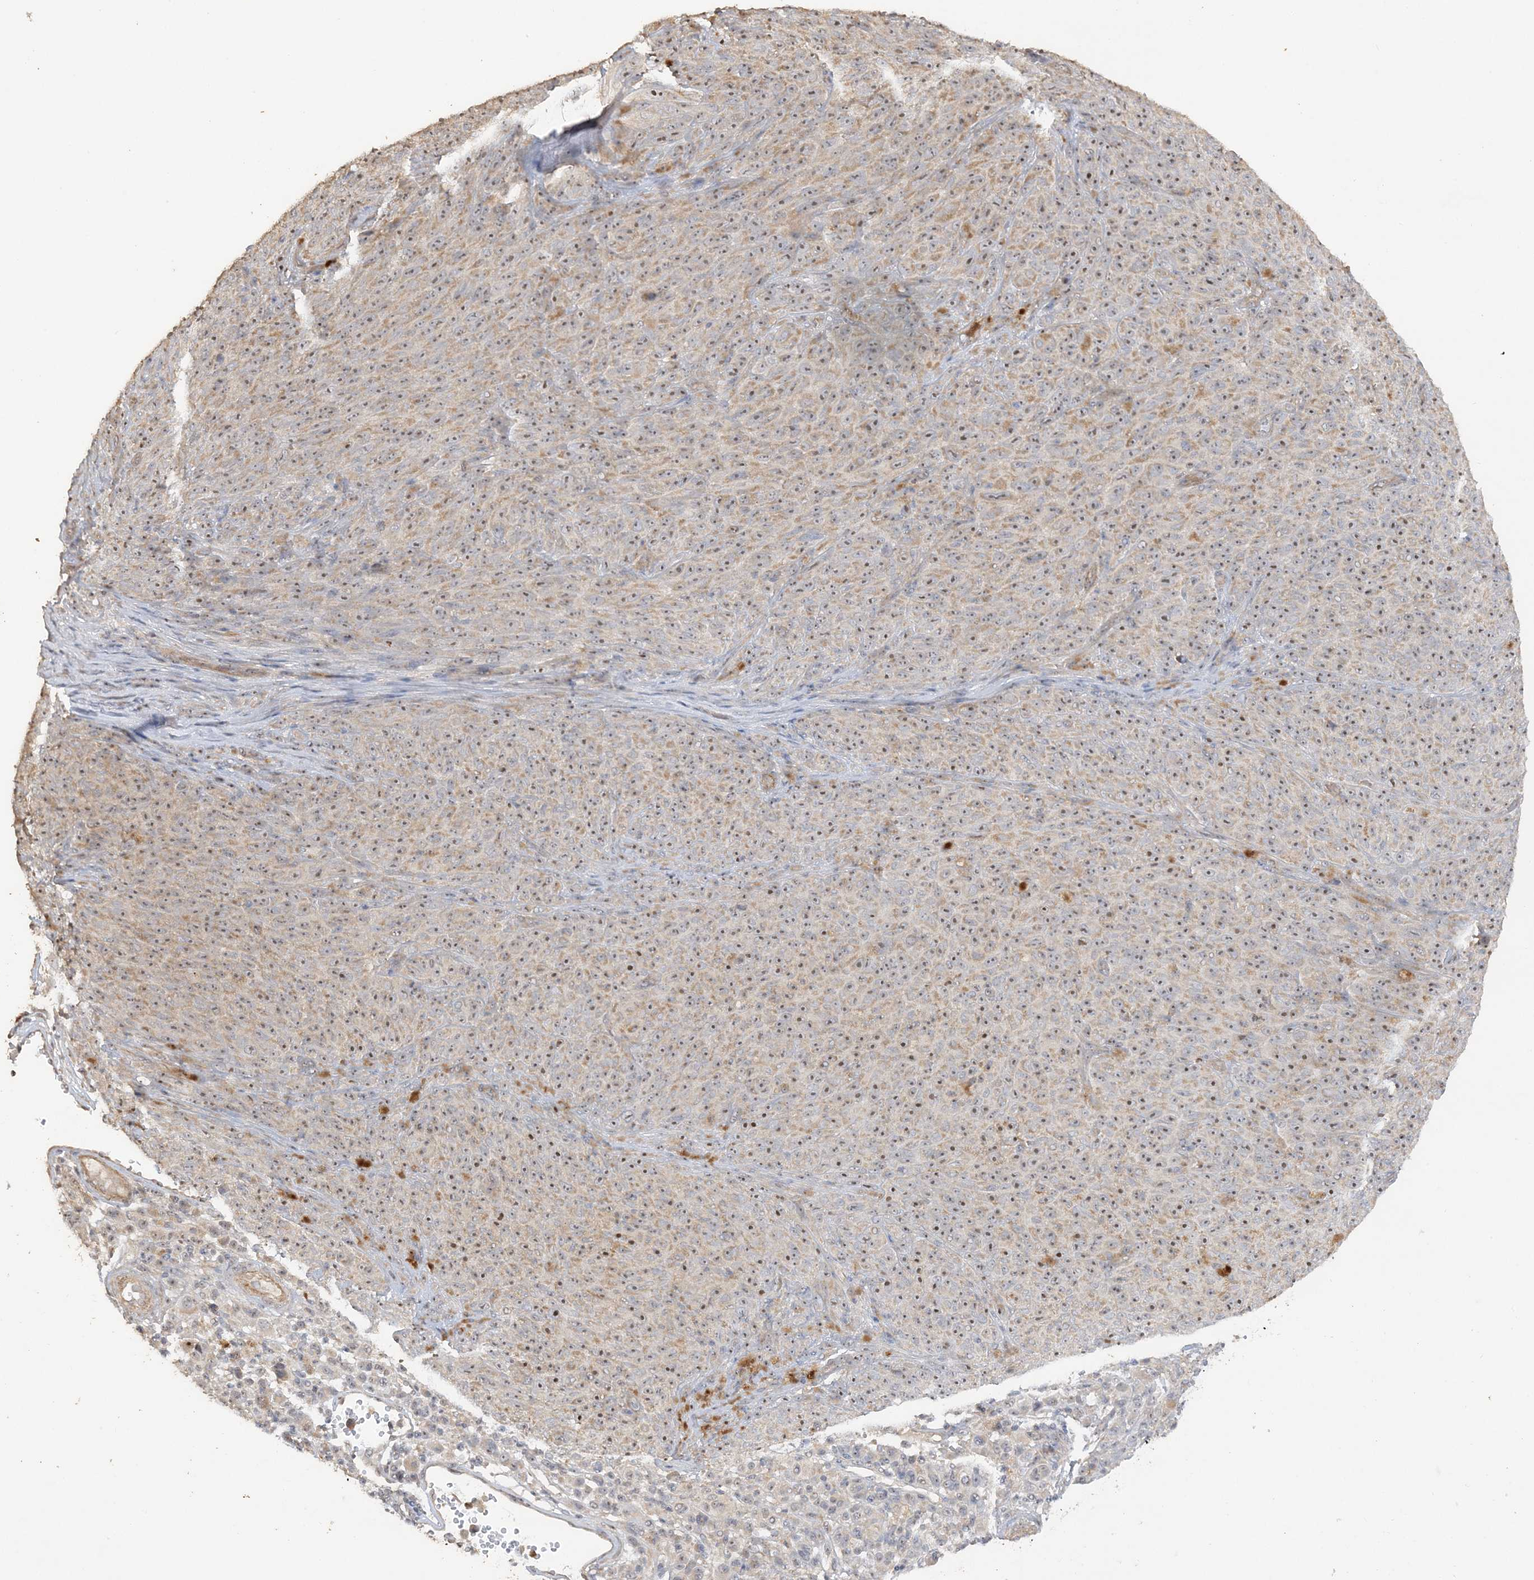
{"staining": {"intensity": "moderate", "quantity": ">75%", "location": "nuclear"}, "tissue": "melanoma", "cell_type": "Tumor cells", "image_type": "cancer", "snomed": [{"axis": "morphology", "description": "Malignant melanoma, NOS"}, {"axis": "topography", "description": "Skin"}], "caption": "This is a histology image of immunohistochemistry staining of melanoma, which shows moderate positivity in the nuclear of tumor cells.", "gene": "DDX18", "patient": {"sex": "female", "age": 82}}